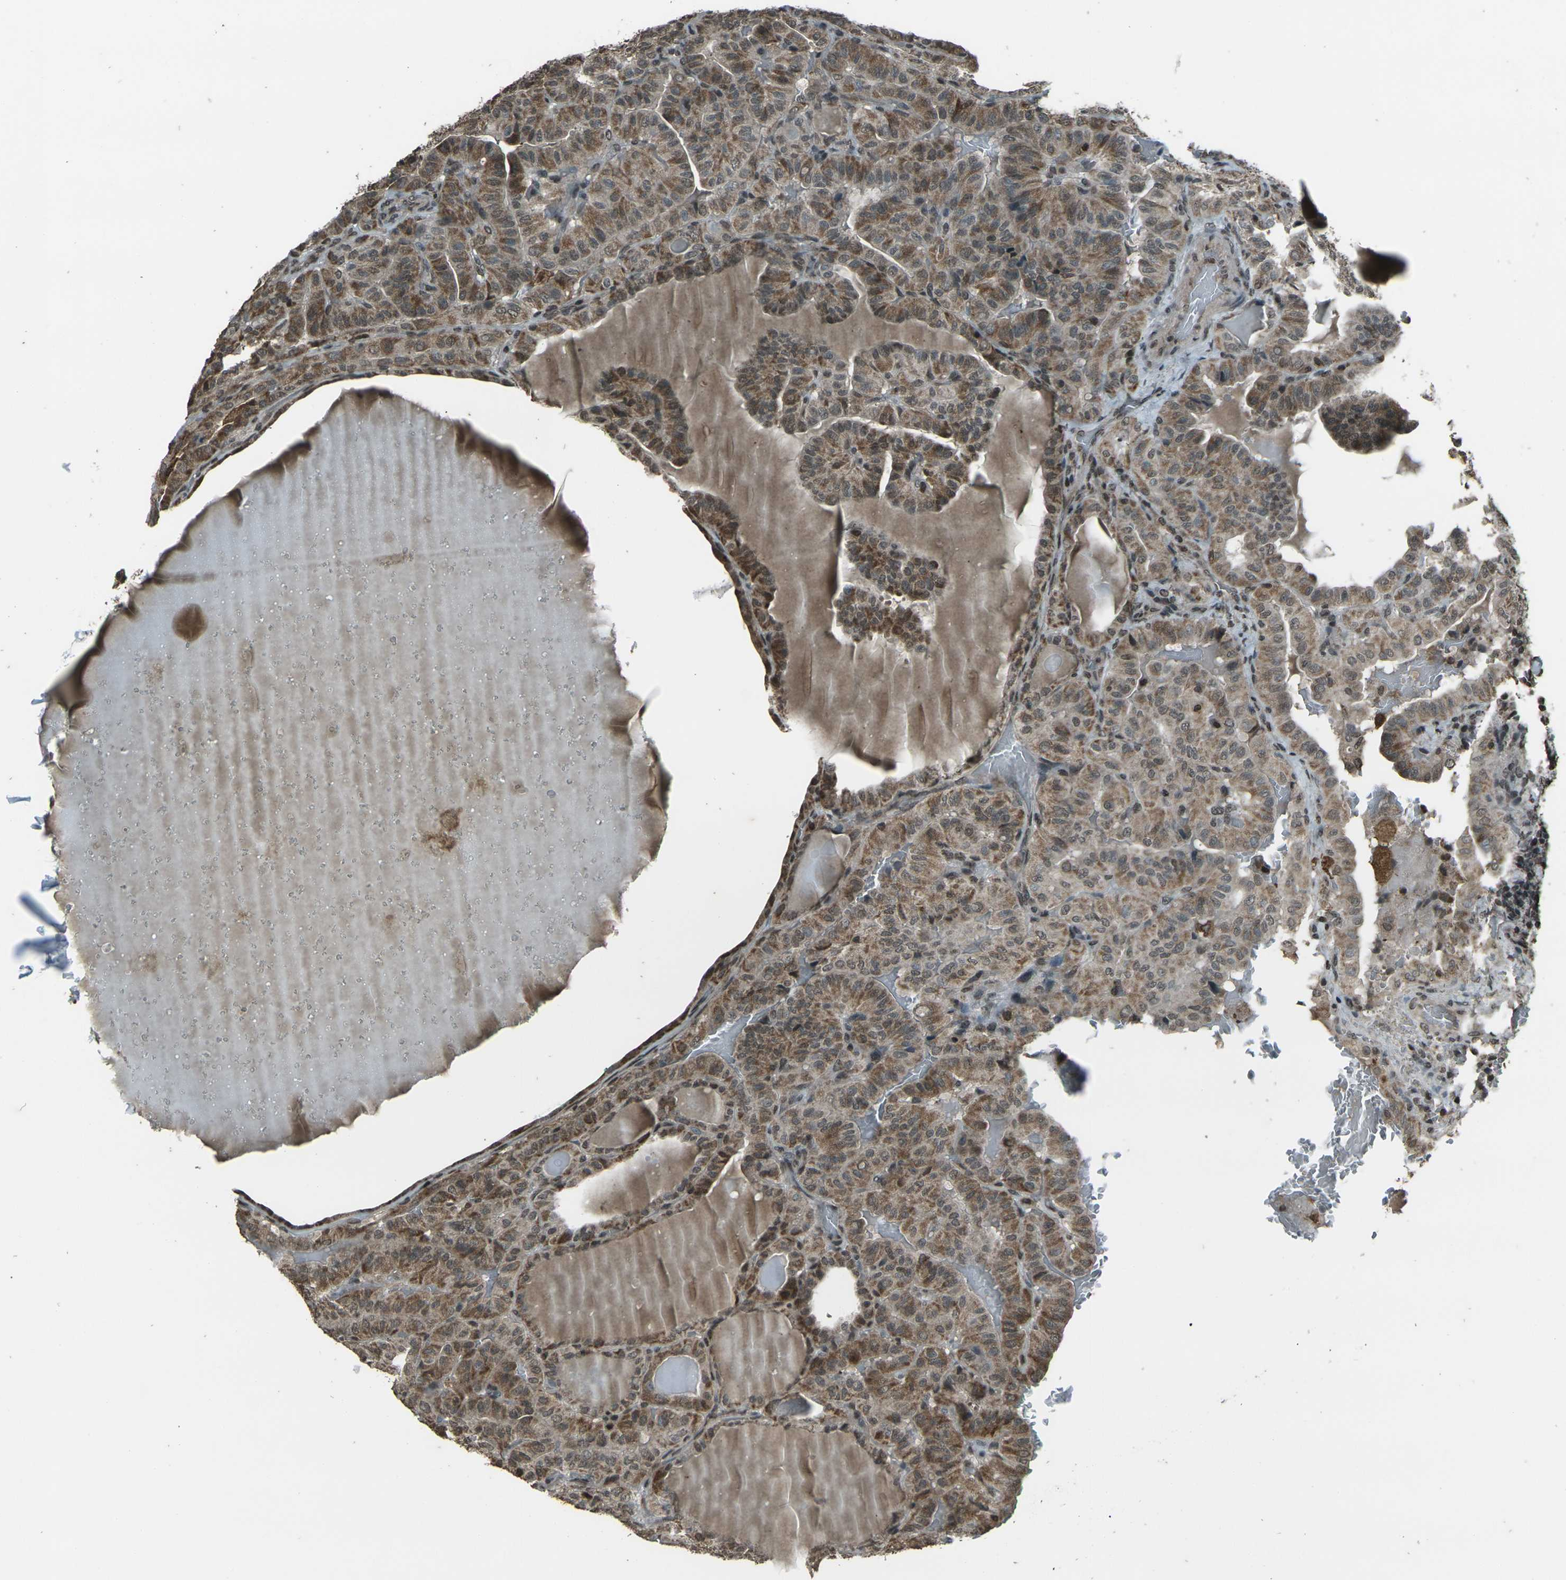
{"staining": {"intensity": "moderate", "quantity": ">75%", "location": "cytoplasmic/membranous"}, "tissue": "thyroid cancer", "cell_type": "Tumor cells", "image_type": "cancer", "snomed": [{"axis": "morphology", "description": "Papillary adenocarcinoma, NOS"}, {"axis": "topography", "description": "Thyroid gland"}], "caption": "Human thyroid cancer (papillary adenocarcinoma) stained for a protein (brown) demonstrates moderate cytoplasmic/membranous positive expression in about >75% of tumor cells.", "gene": "PRPF8", "patient": {"sex": "male", "age": 77}}